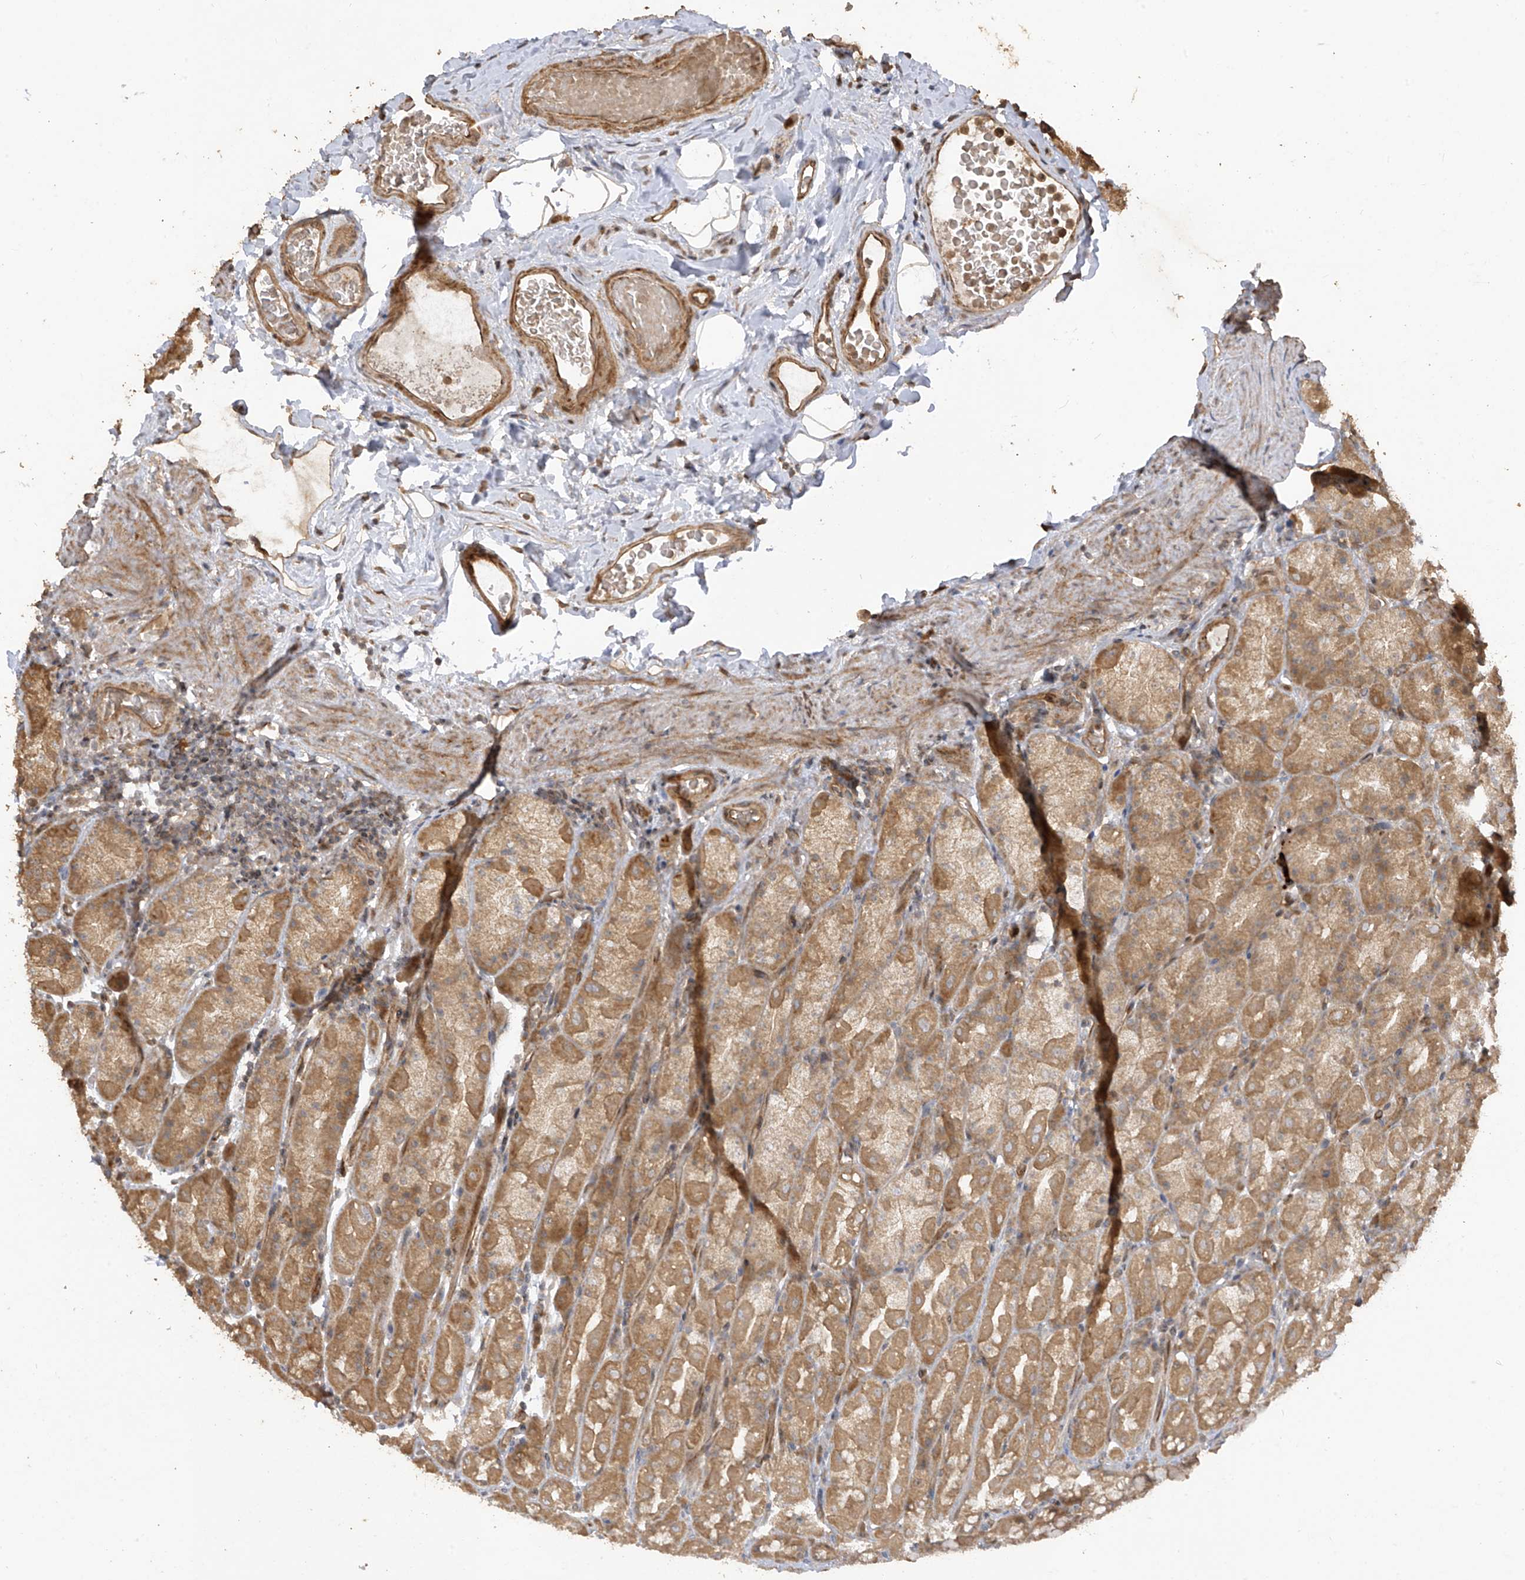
{"staining": {"intensity": "moderate", "quantity": ">75%", "location": "cytoplasmic/membranous"}, "tissue": "stomach", "cell_type": "Glandular cells", "image_type": "normal", "snomed": [{"axis": "morphology", "description": "Normal tissue, NOS"}, {"axis": "topography", "description": "Stomach, upper"}], "caption": "Immunohistochemistry (IHC) (DAB) staining of unremarkable human stomach displays moderate cytoplasmic/membranous protein expression in approximately >75% of glandular cells. The staining is performed using DAB (3,3'-diaminobenzidine) brown chromogen to label protein expression. The nuclei are counter-stained blue using hematoxylin.", "gene": "ZNF653", "patient": {"sex": "male", "age": 68}}